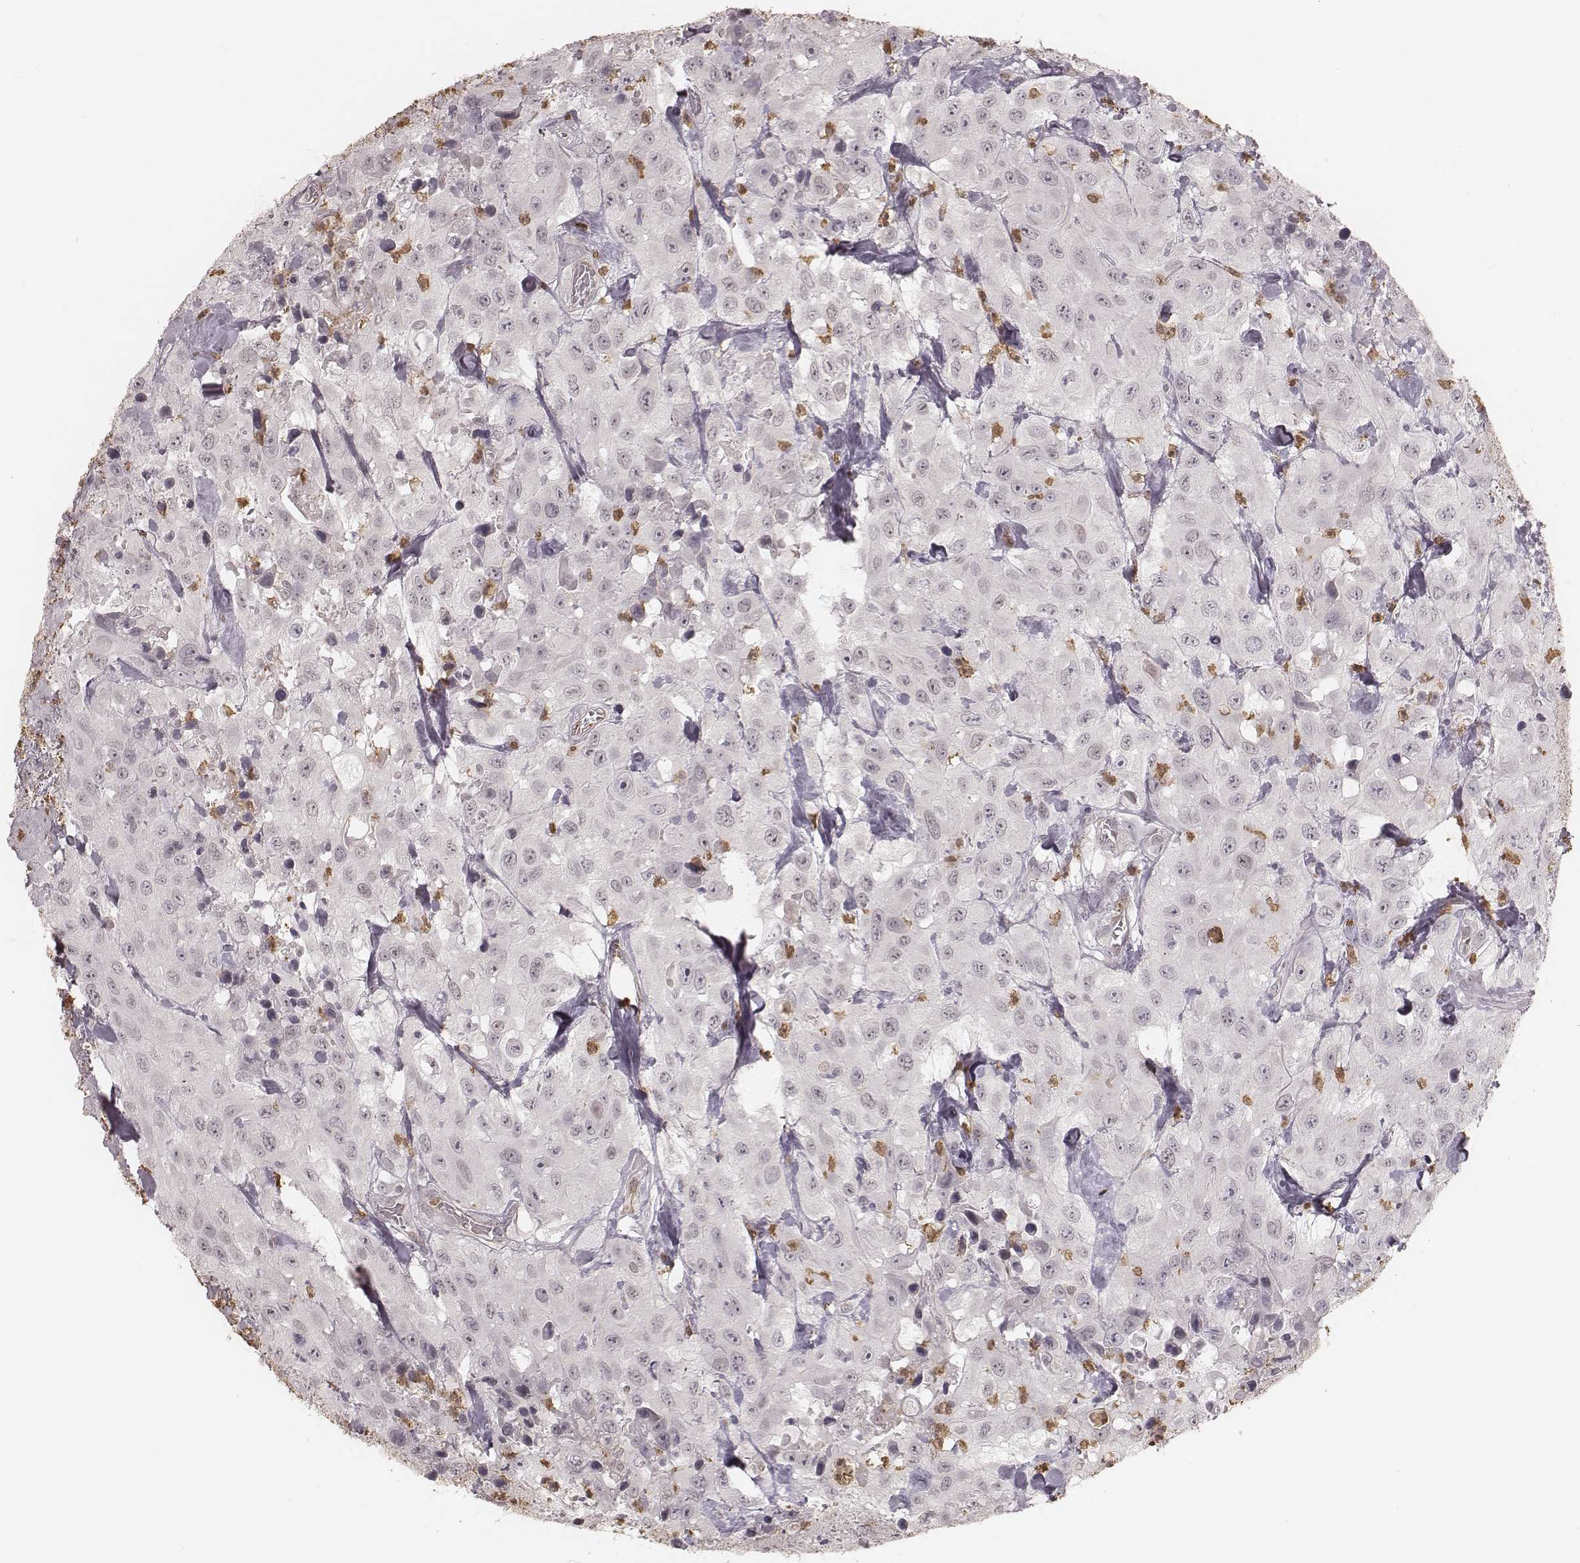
{"staining": {"intensity": "negative", "quantity": "none", "location": "none"}, "tissue": "urothelial cancer", "cell_type": "Tumor cells", "image_type": "cancer", "snomed": [{"axis": "morphology", "description": "Urothelial carcinoma, High grade"}, {"axis": "topography", "description": "Urinary bladder"}], "caption": "An immunohistochemistry image of urothelial carcinoma (high-grade) is shown. There is no staining in tumor cells of urothelial carcinoma (high-grade). (Brightfield microscopy of DAB (3,3'-diaminobenzidine) immunohistochemistry at high magnification).", "gene": "KITLG", "patient": {"sex": "male", "age": 79}}